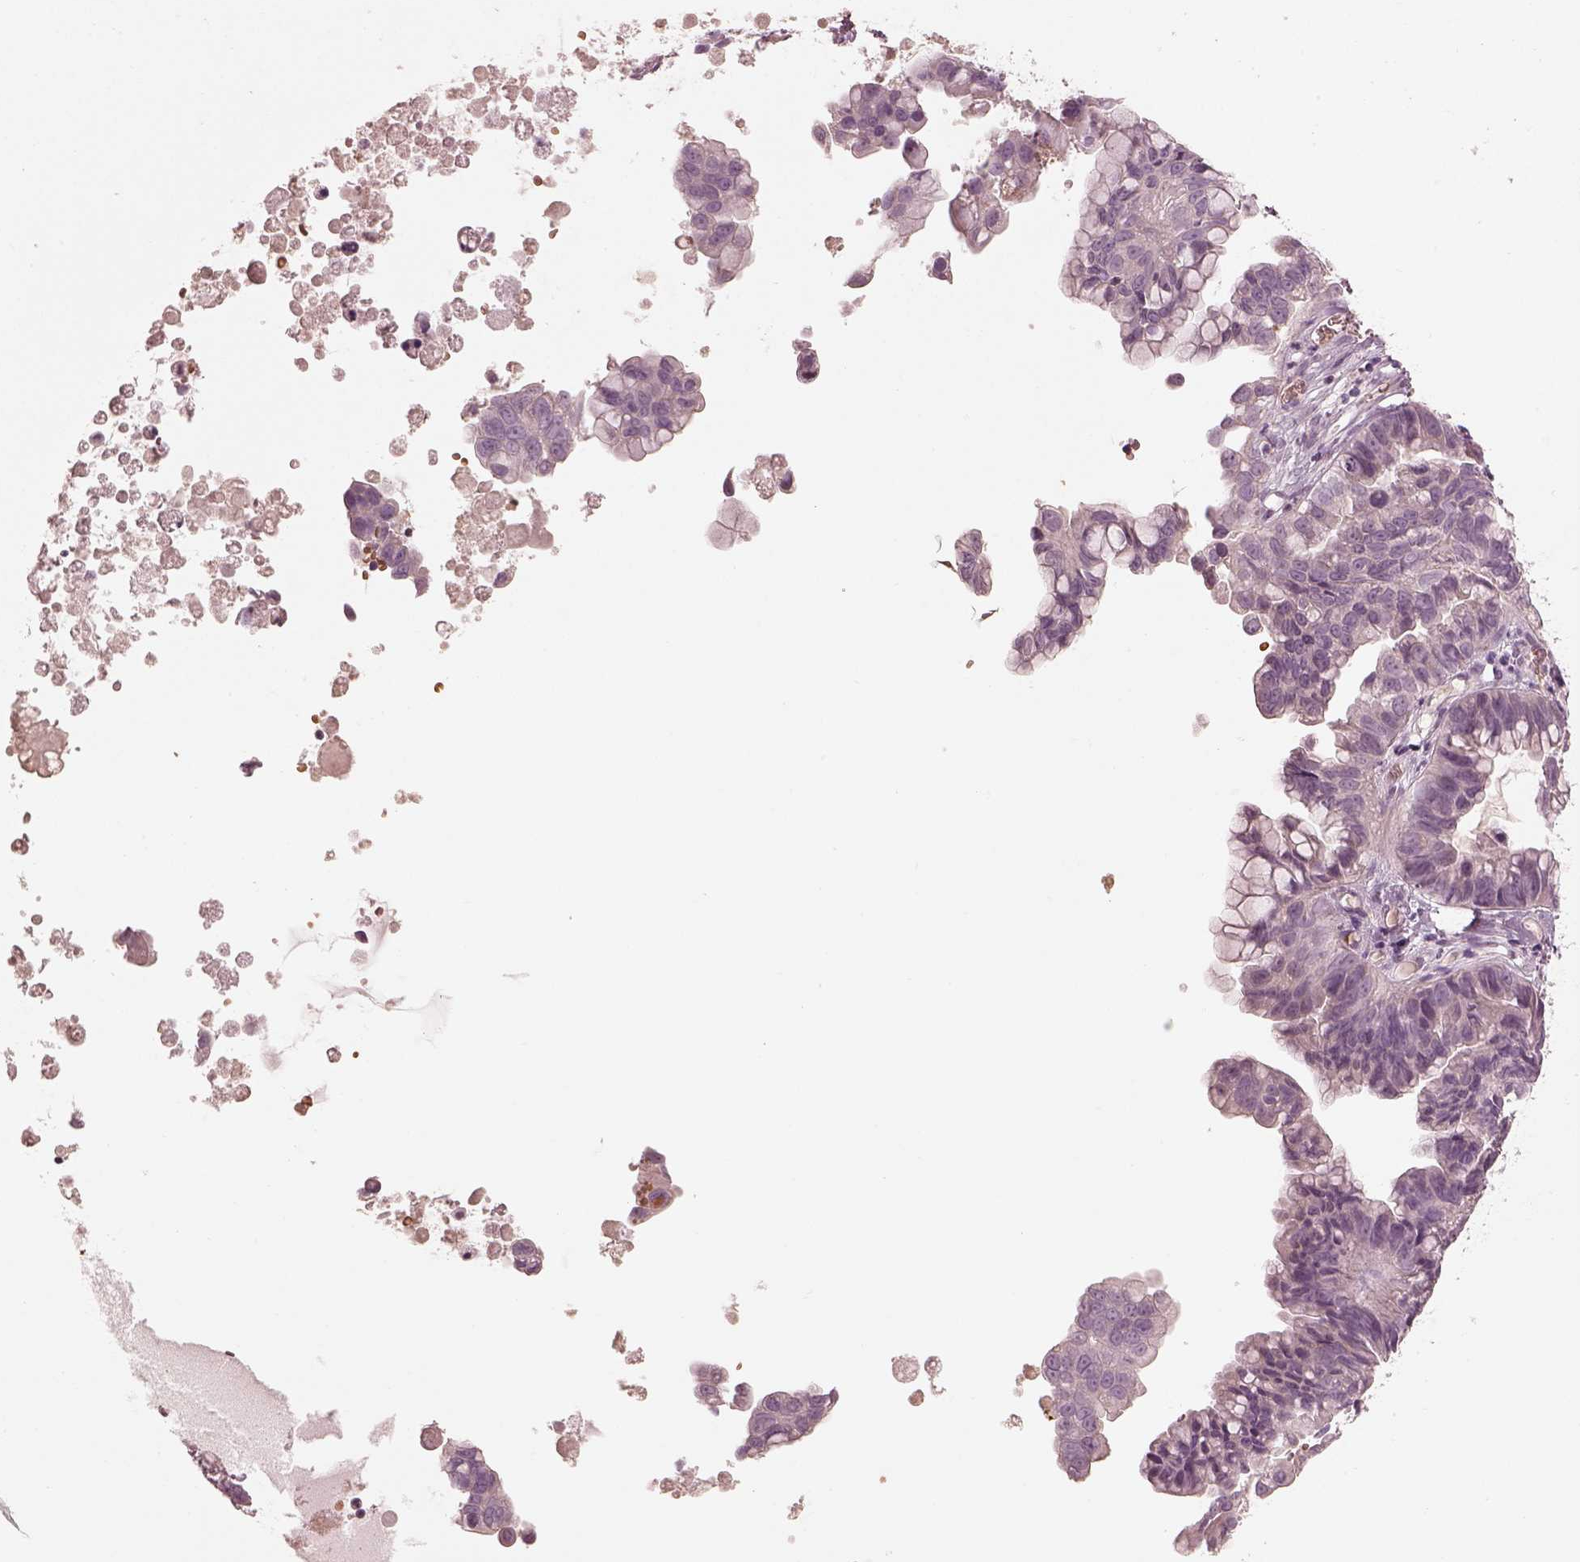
{"staining": {"intensity": "negative", "quantity": "none", "location": "none"}, "tissue": "ovarian cancer", "cell_type": "Tumor cells", "image_type": "cancer", "snomed": [{"axis": "morphology", "description": "Cystadenocarcinoma, mucinous, NOS"}, {"axis": "topography", "description": "Ovary"}], "caption": "DAB immunohistochemical staining of ovarian cancer (mucinous cystadenocarcinoma) reveals no significant staining in tumor cells. (Immunohistochemistry, brightfield microscopy, high magnification).", "gene": "ANKLE1", "patient": {"sex": "female", "age": 76}}